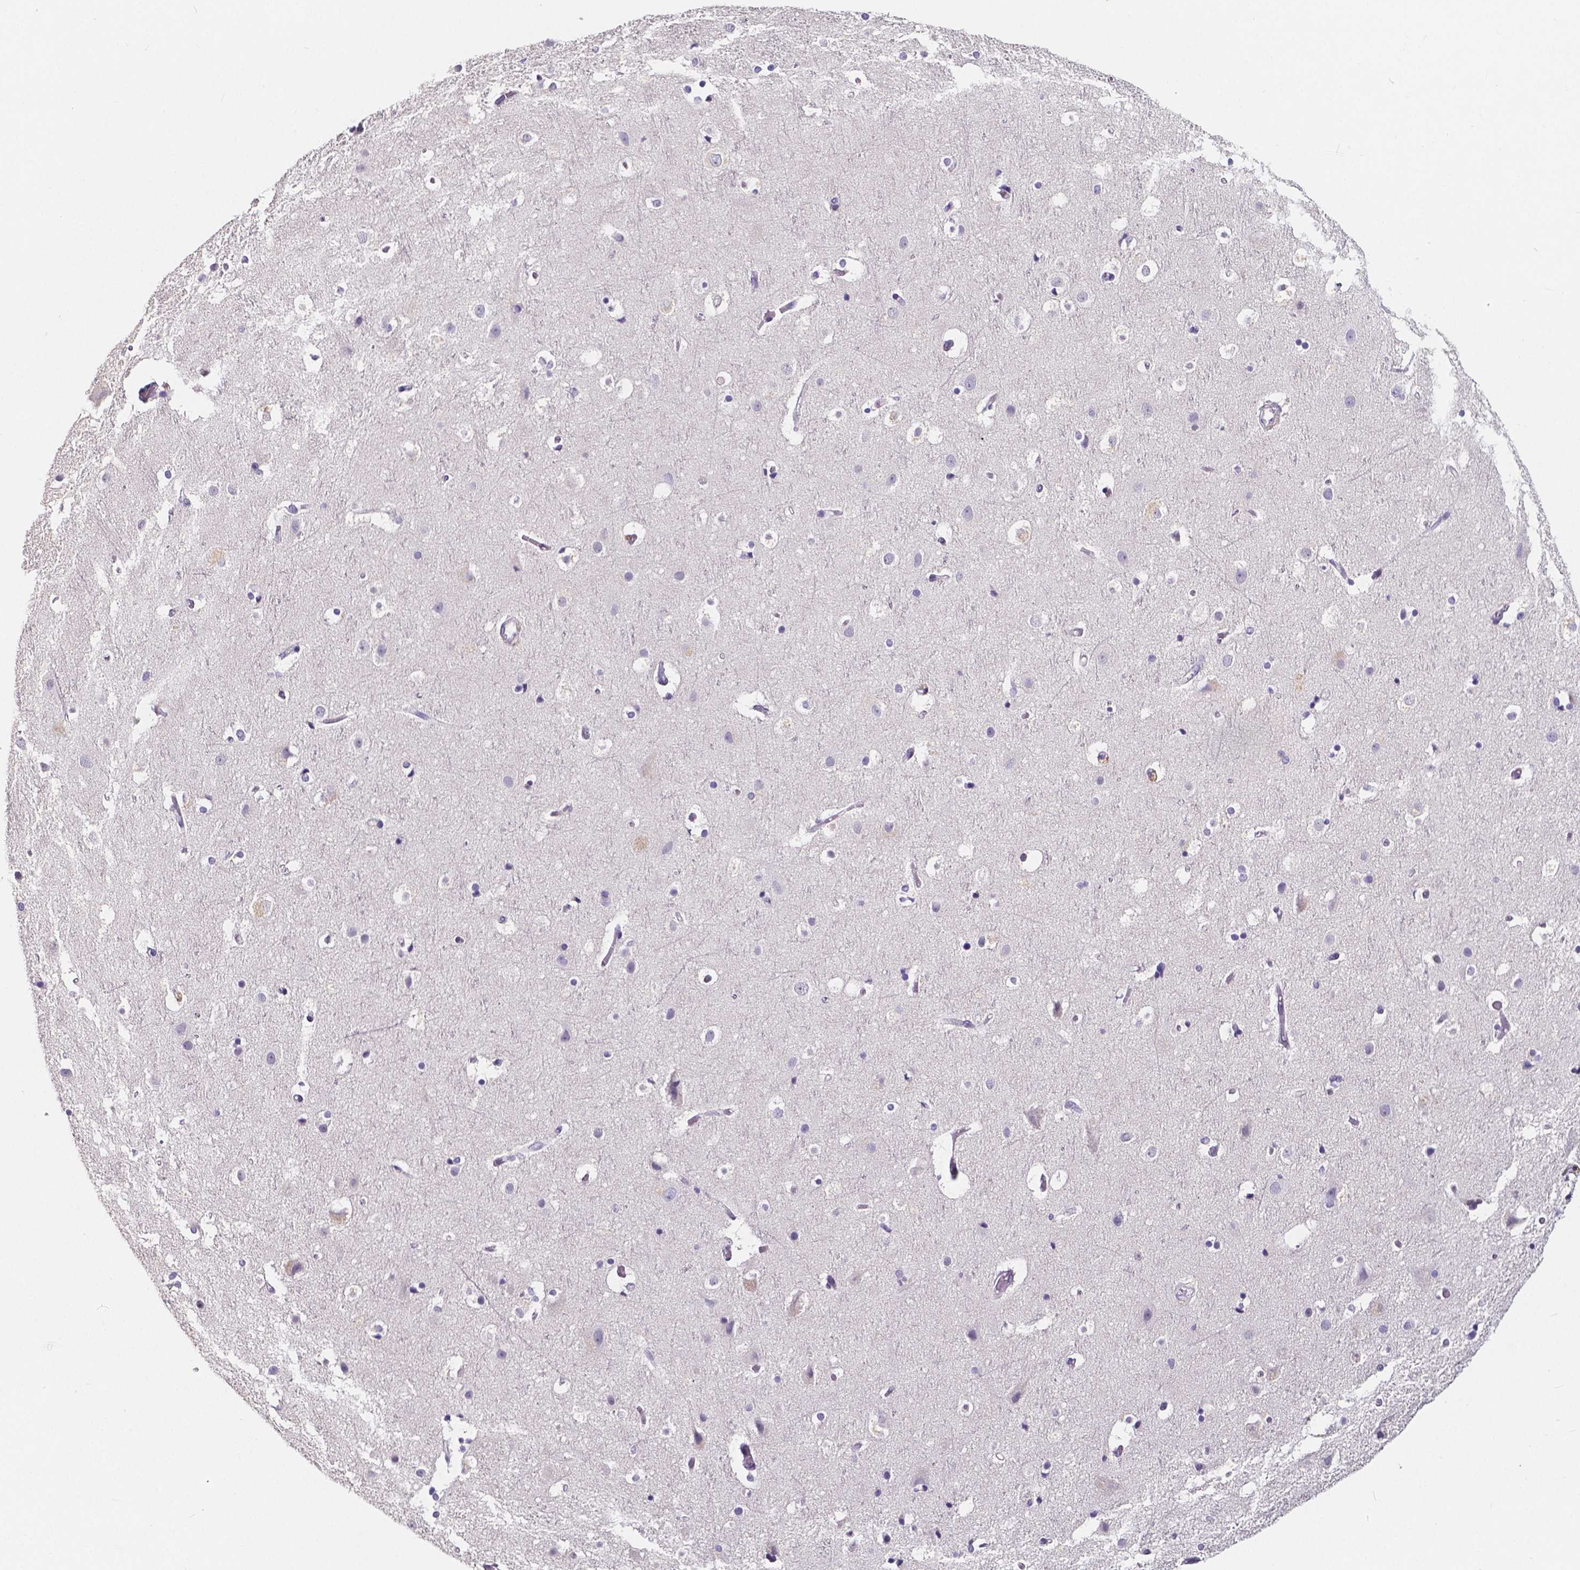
{"staining": {"intensity": "negative", "quantity": "none", "location": "none"}, "tissue": "cerebral cortex", "cell_type": "Endothelial cells", "image_type": "normal", "snomed": [{"axis": "morphology", "description": "Normal tissue, NOS"}, {"axis": "topography", "description": "Cerebral cortex"}], "caption": "A high-resolution image shows immunohistochemistry staining of normal cerebral cortex, which exhibits no significant expression in endothelial cells.", "gene": "ACP5", "patient": {"sex": "female", "age": 52}}